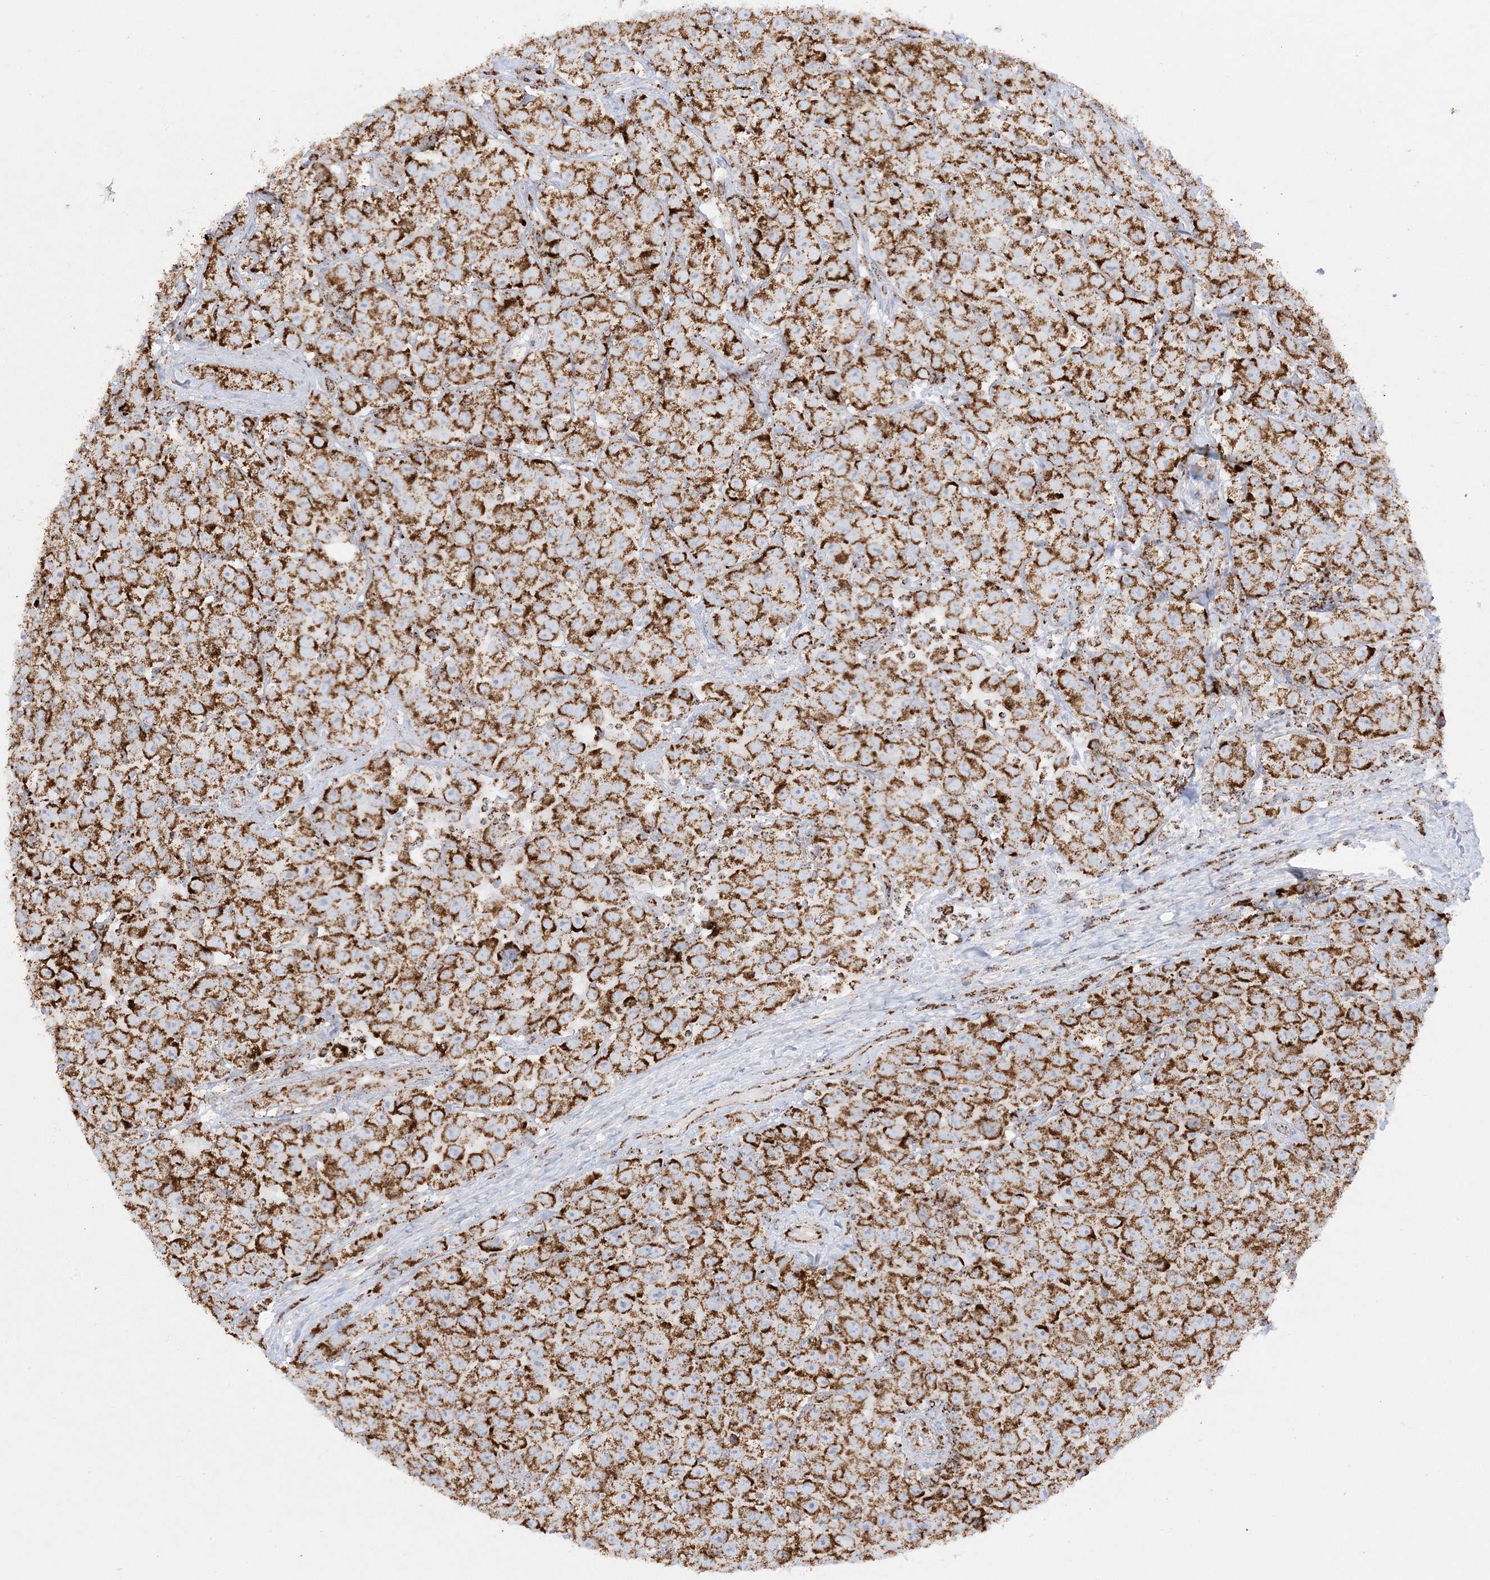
{"staining": {"intensity": "strong", "quantity": ">75%", "location": "cytoplasmic/membranous"}, "tissue": "testis cancer", "cell_type": "Tumor cells", "image_type": "cancer", "snomed": [{"axis": "morphology", "description": "Seminoma, NOS"}, {"axis": "topography", "description": "Testis"}], "caption": "Immunohistochemical staining of human seminoma (testis) reveals strong cytoplasmic/membranous protein staining in about >75% of tumor cells.", "gene": "MRPS36", "patient": {"sex": "male", "age": 28}}